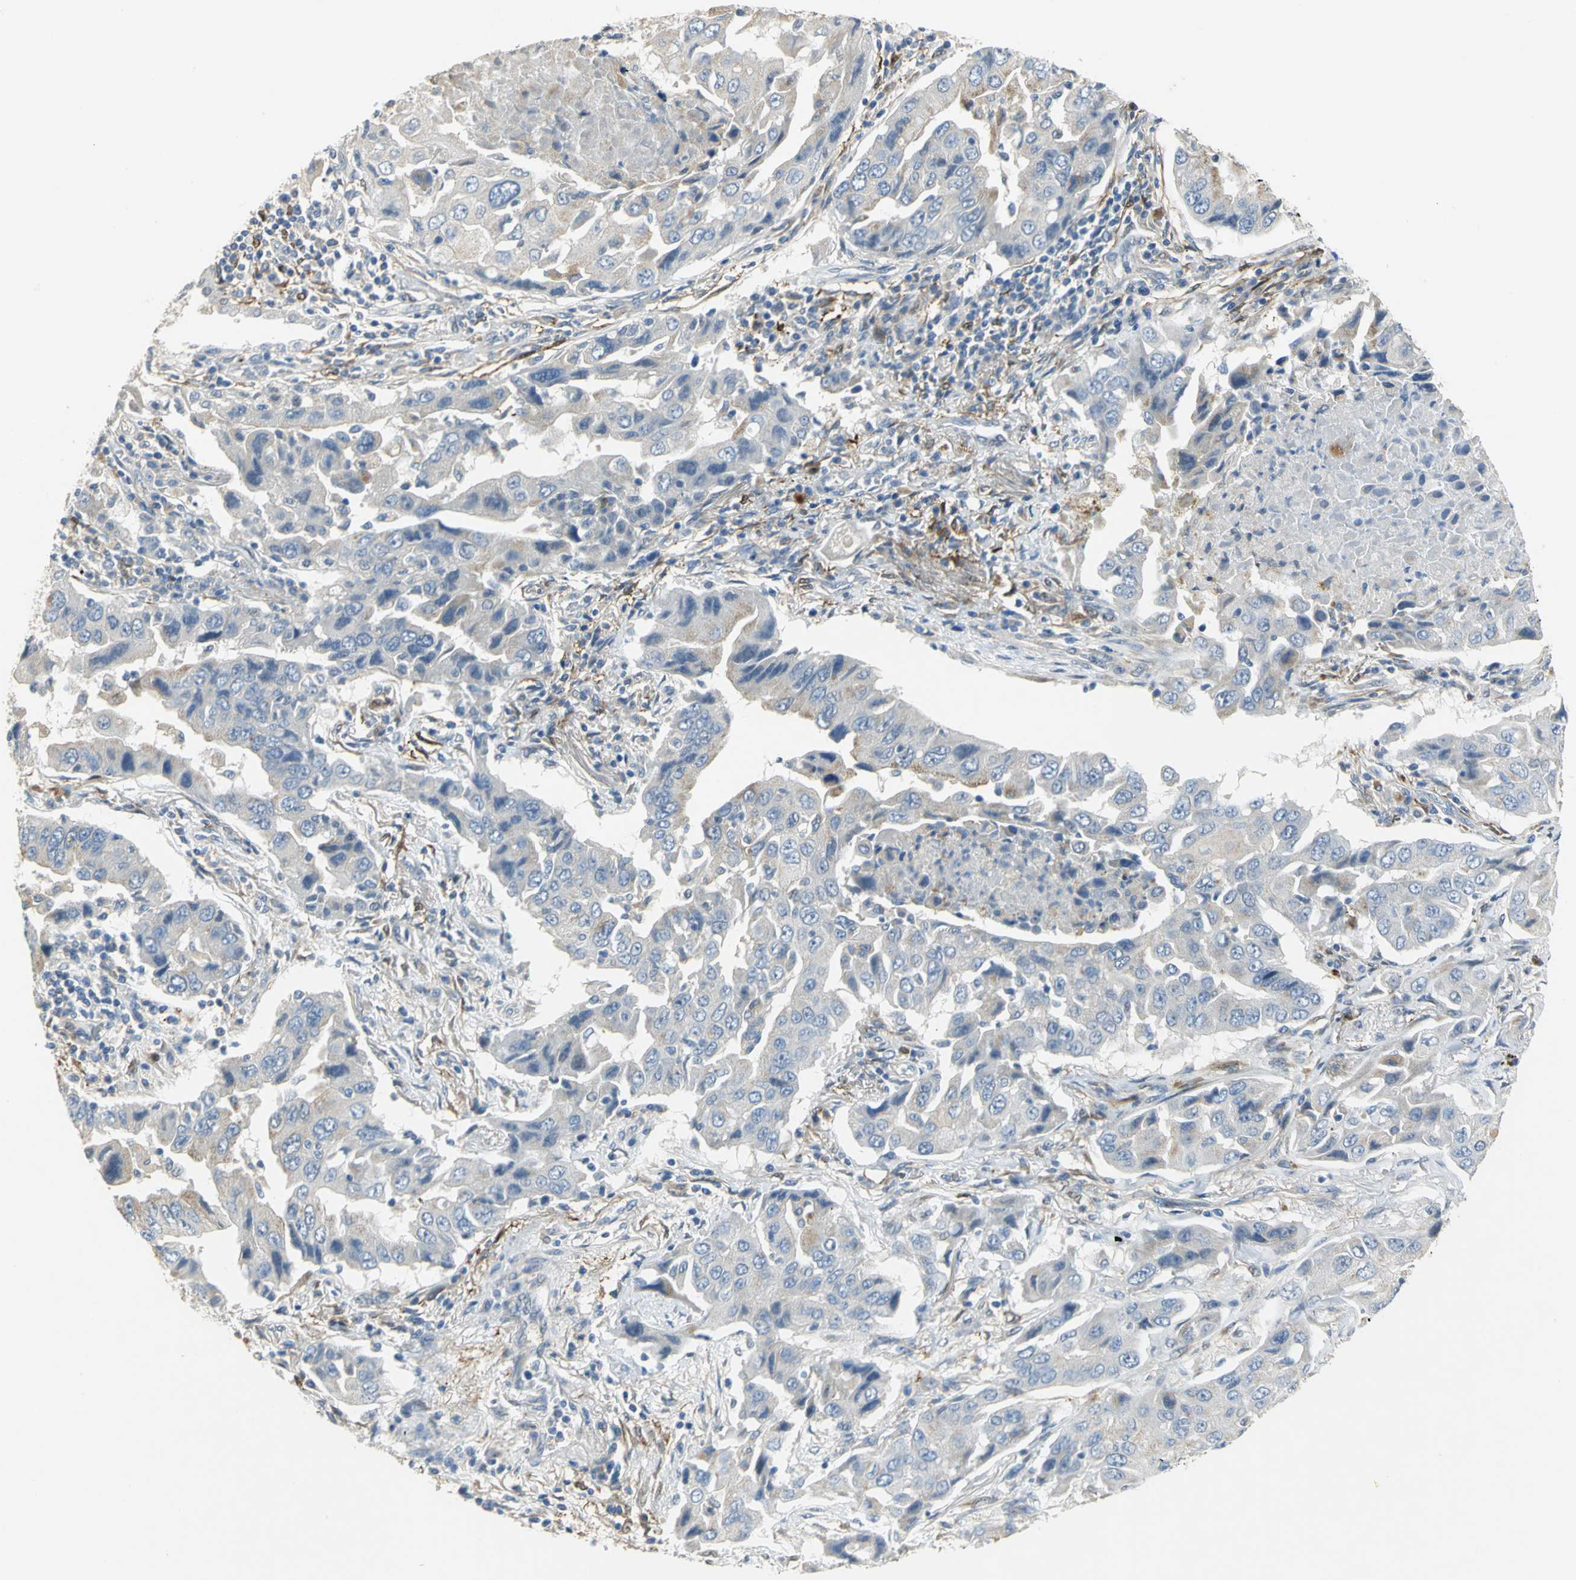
{"staining": {"intensity": "weak", "quantity": "25%-75%", "location": "cytoplasmic/membranous"}, "tissue": "lung cancer", "cell_type": "Tumor cells", "image_type": "cancer", "snomed": [{"axis": "morphology", "description": "Adenocarcinoma, NOS"}, {"axis": "topography", "description": "Lung"}], "caption": "Lung adenocarcinoma stained for a protein shows weak cytoplasmic/membranous positivity in tumor cells.", "gene": "IL17RB", "patient": {"sex": "female", "age": 65}}